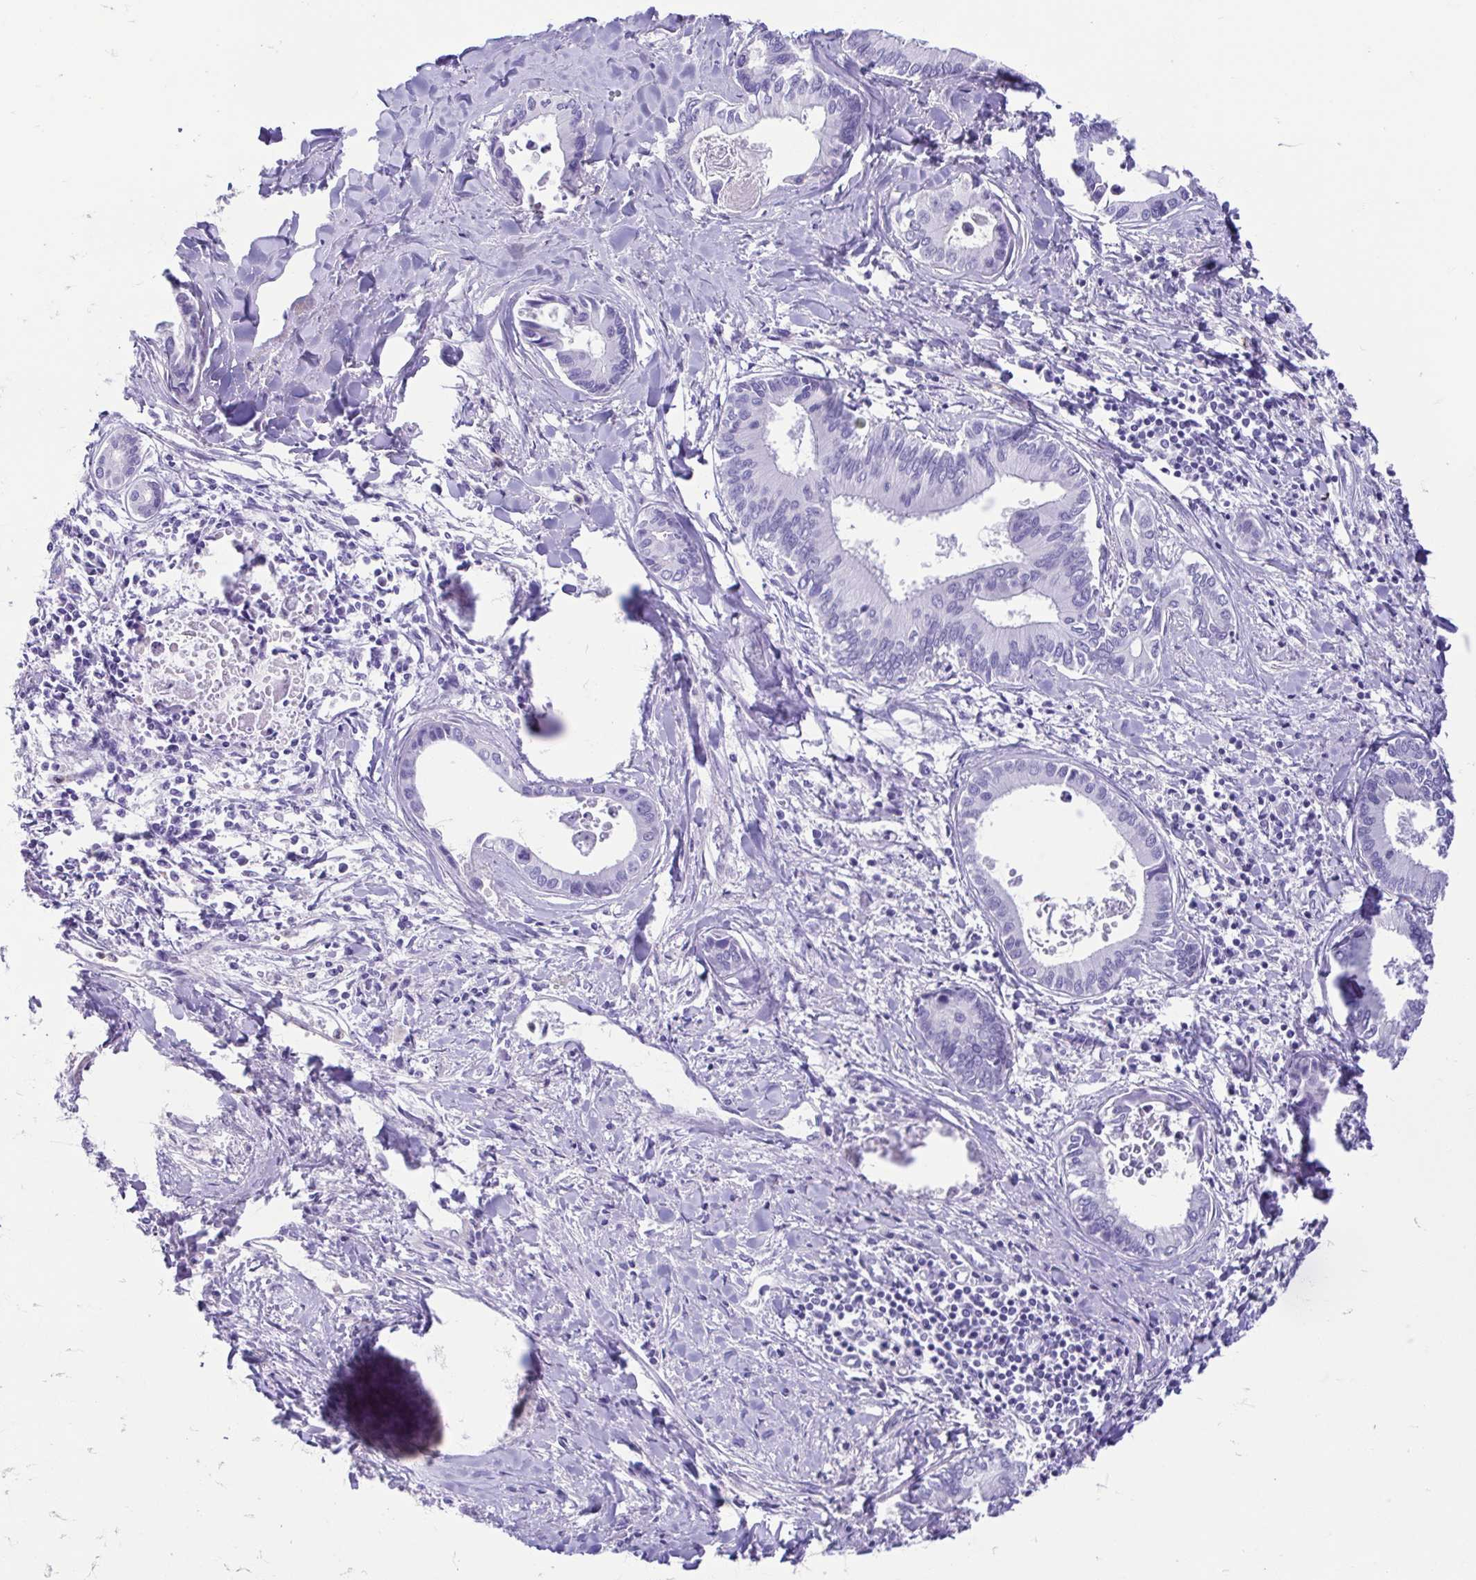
{"staining": {"intensity": "negative", "quantity": "none", "location": "none"}, "tissue": "liver cancer", "cell_type": "Tumor cells", "image_type": "cancer", "snomed": [{"axis": "morphology", "description": "Cholangiocarcinoma"}, {"axis": "topography", "description": "Liver"}], "caption": "A micrograph of human cholangiocarcinoma (liver) is negative for staining in tumor cells. Brightfield microscopy of immunohistochemistry stained with DAB (brown) and hematoxylin (blue), captured at high magnification.", "gene": "CYP11B1", "patient": {"sex": "male", "age": 66}}